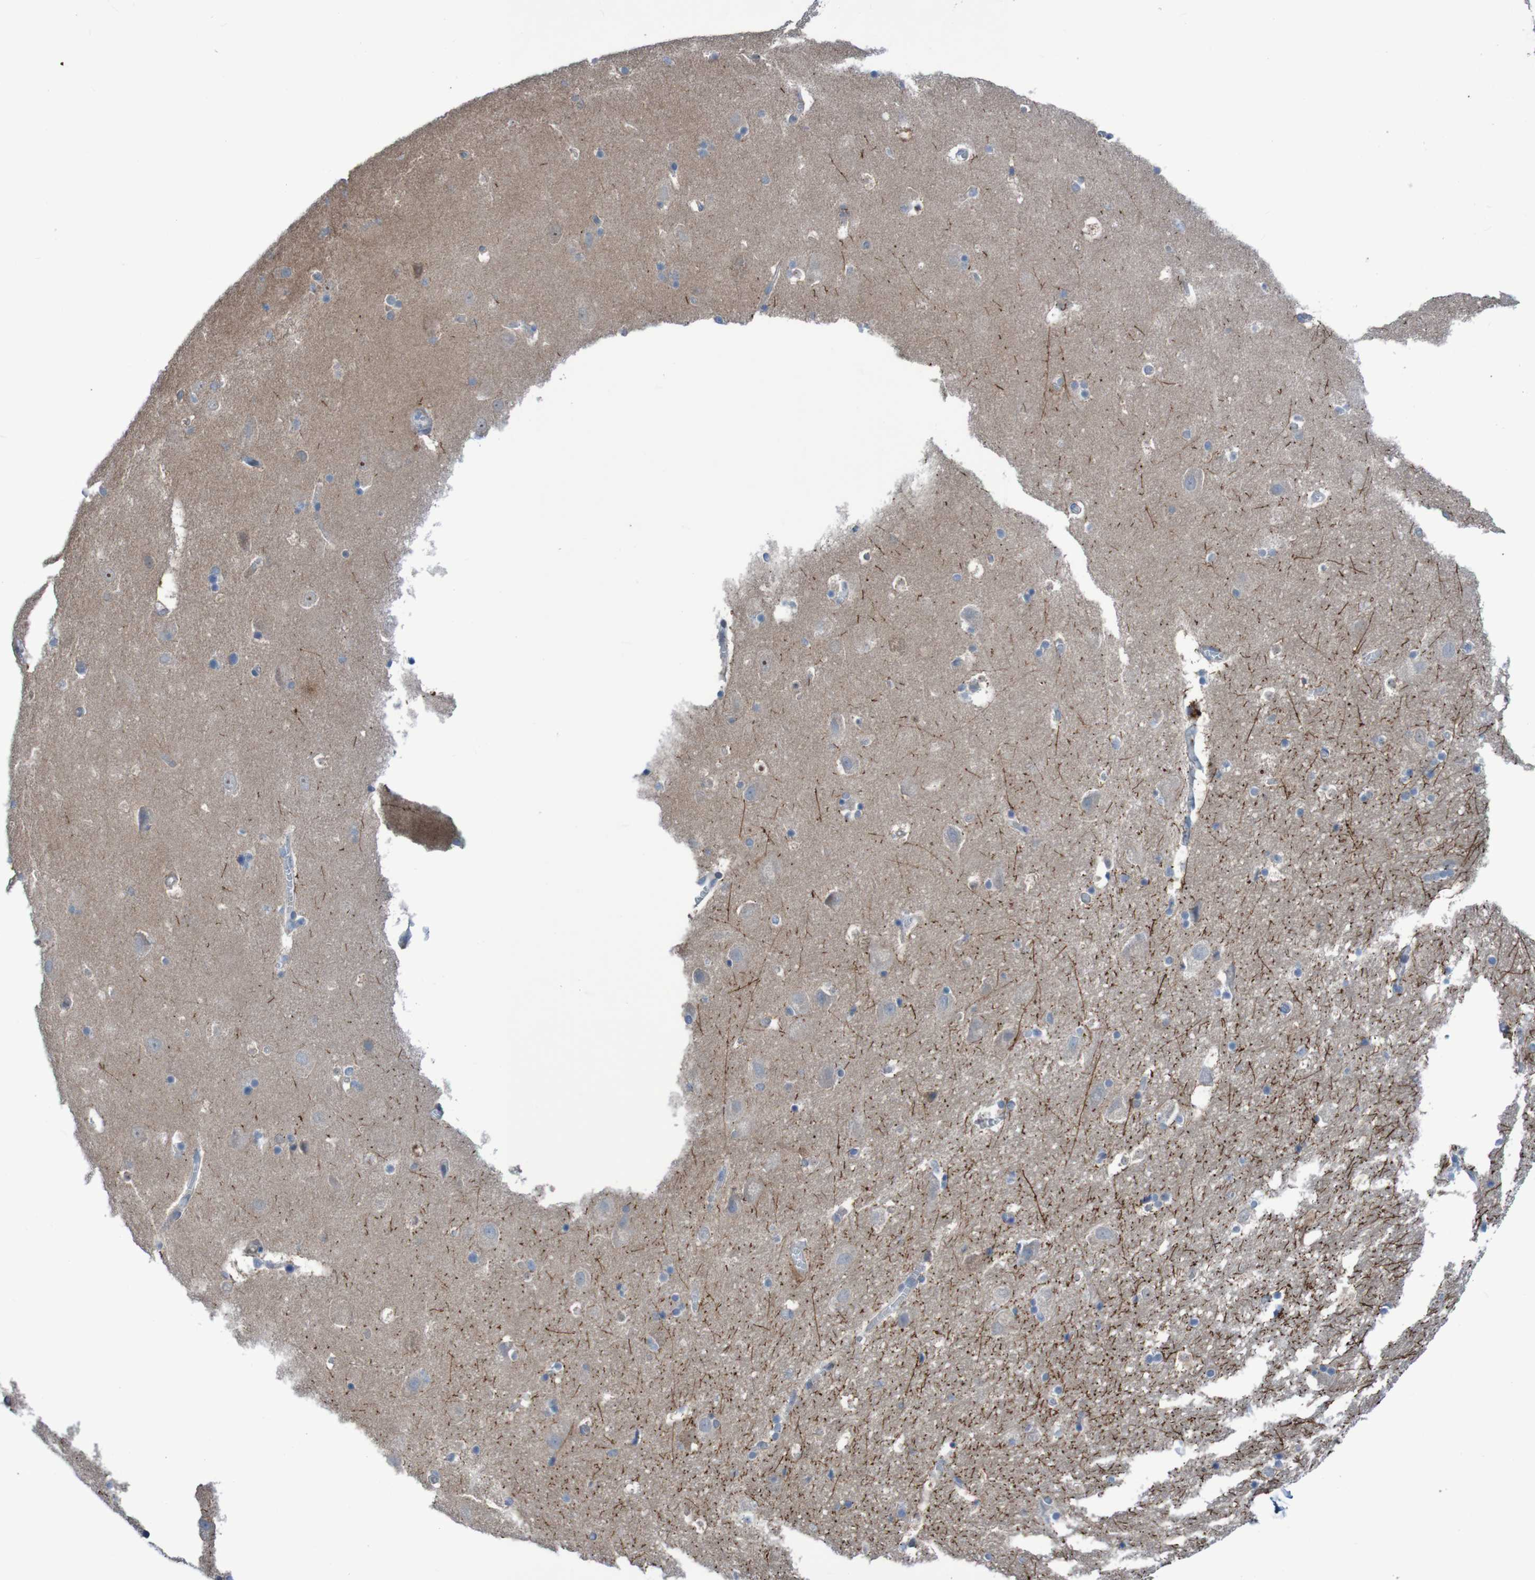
{"staining": {"intensity": "negative", "quantity": "none", "location": "none"}, "tissue": "hippocampus", "cell_type": "Glial cells", "image_type": "normal", "snomed": [{"axis": "morphology", "description": "Normal tissue, NOS"}, {"axis": "topography", "description": "Hippocampus"}], "caption": "Immunohistochemical staining of unremarkable human hippocampus demonstrates no significant expression in glial cells. (IHC, brightfield microscopy, high magnification).", "gene": "ANGPT4", "patient": {"sex": "male", "age": 45}}